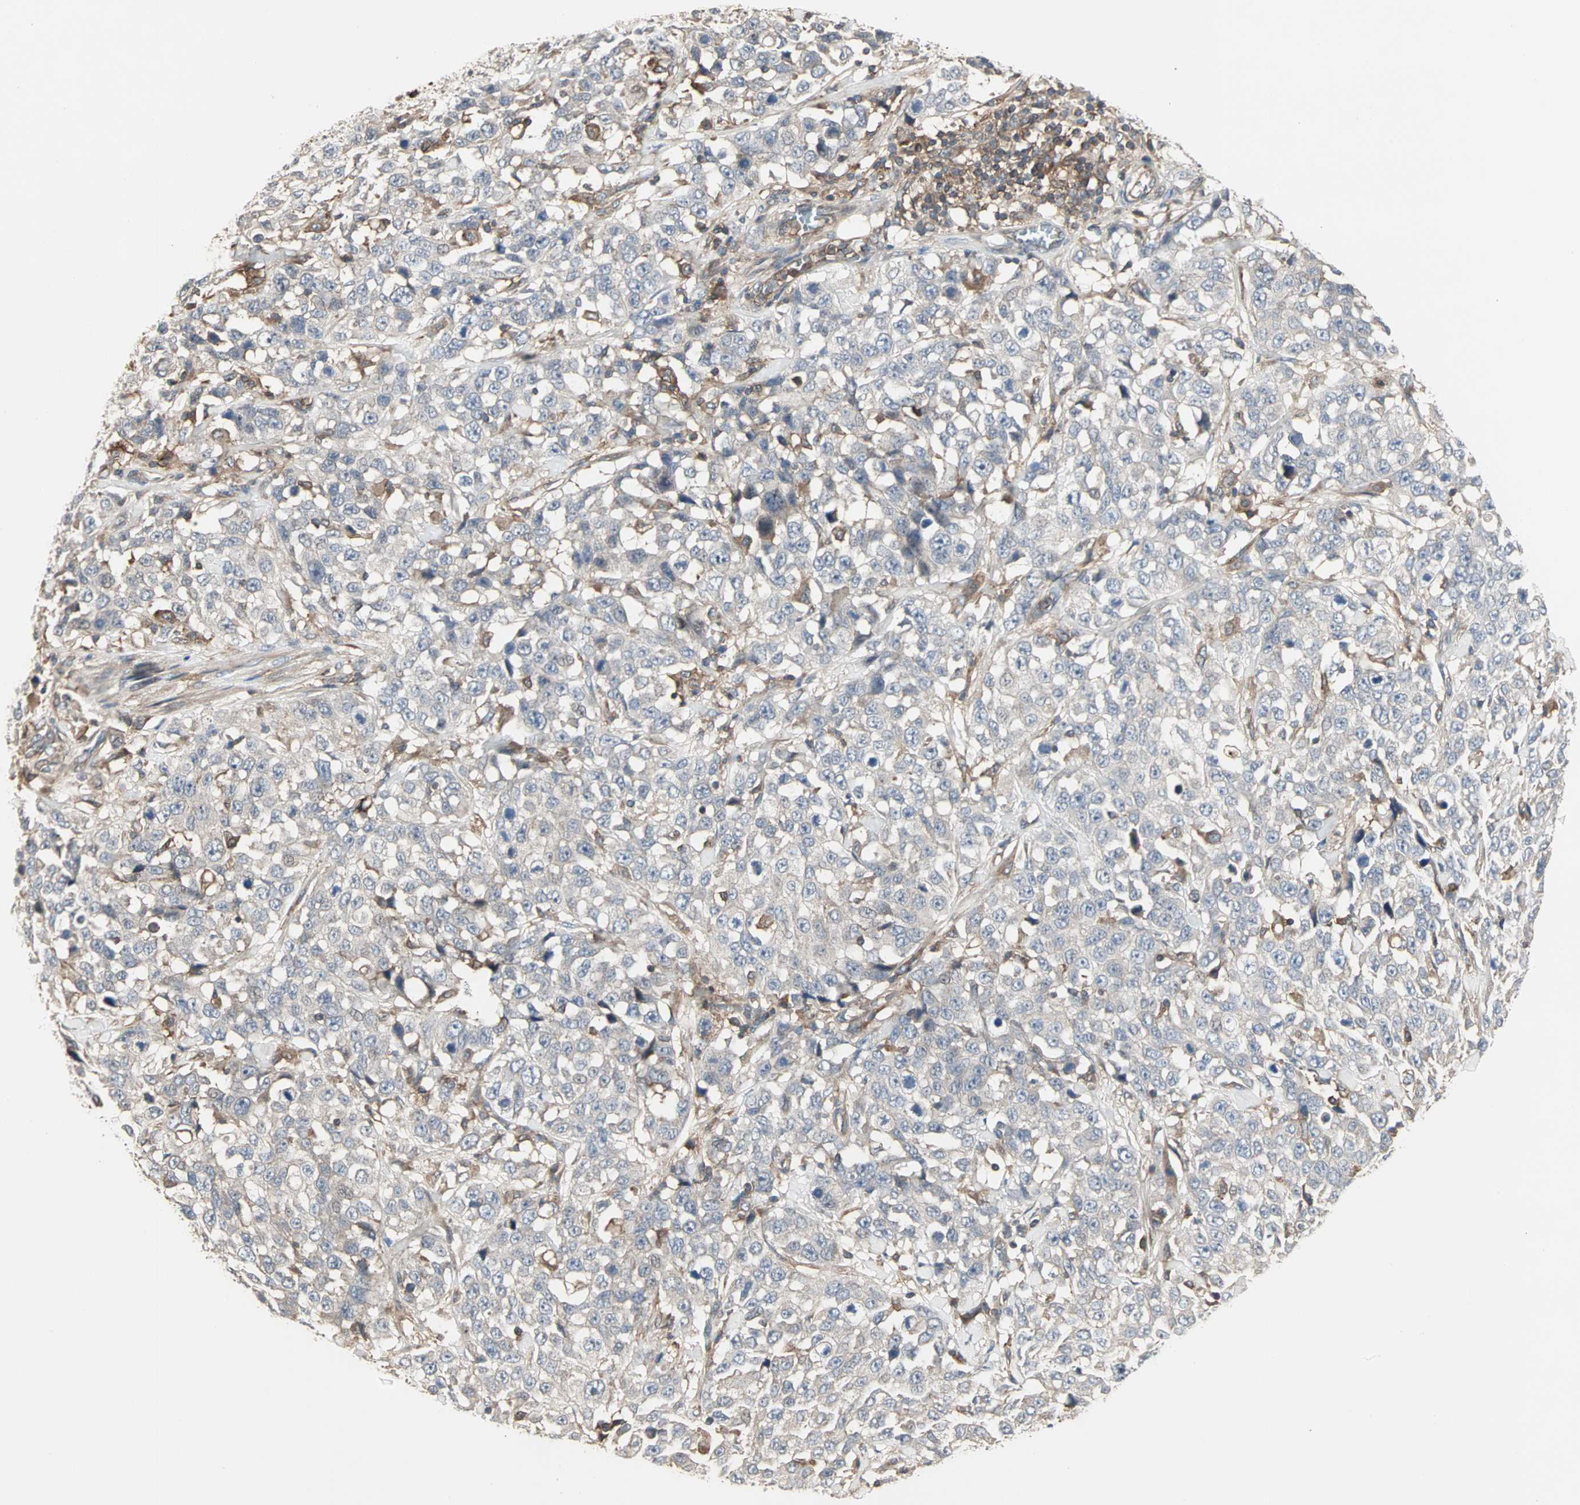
{"staining": {"intensity": "weak", "quantity": "<25%", "location": "cytoplasmic/membranous"}, "tissue": "stomach cancer", "cell_type": "Tumor cells", "image_type": "cancer", "snomed": [{"axis": "morphology", "description": "Normal tissue, NOS"}, {"axis": "morphology", "description": "Adenocarcinoma, NOS"}, {"axis": "topography", "description": "Stomach"}], "caption": "Protein analysis of stomach adenocarcinoma displays no significant expression in tumor cells.", "gene": "GNAI2", "patient": {"sex": "male", "age": 48}}